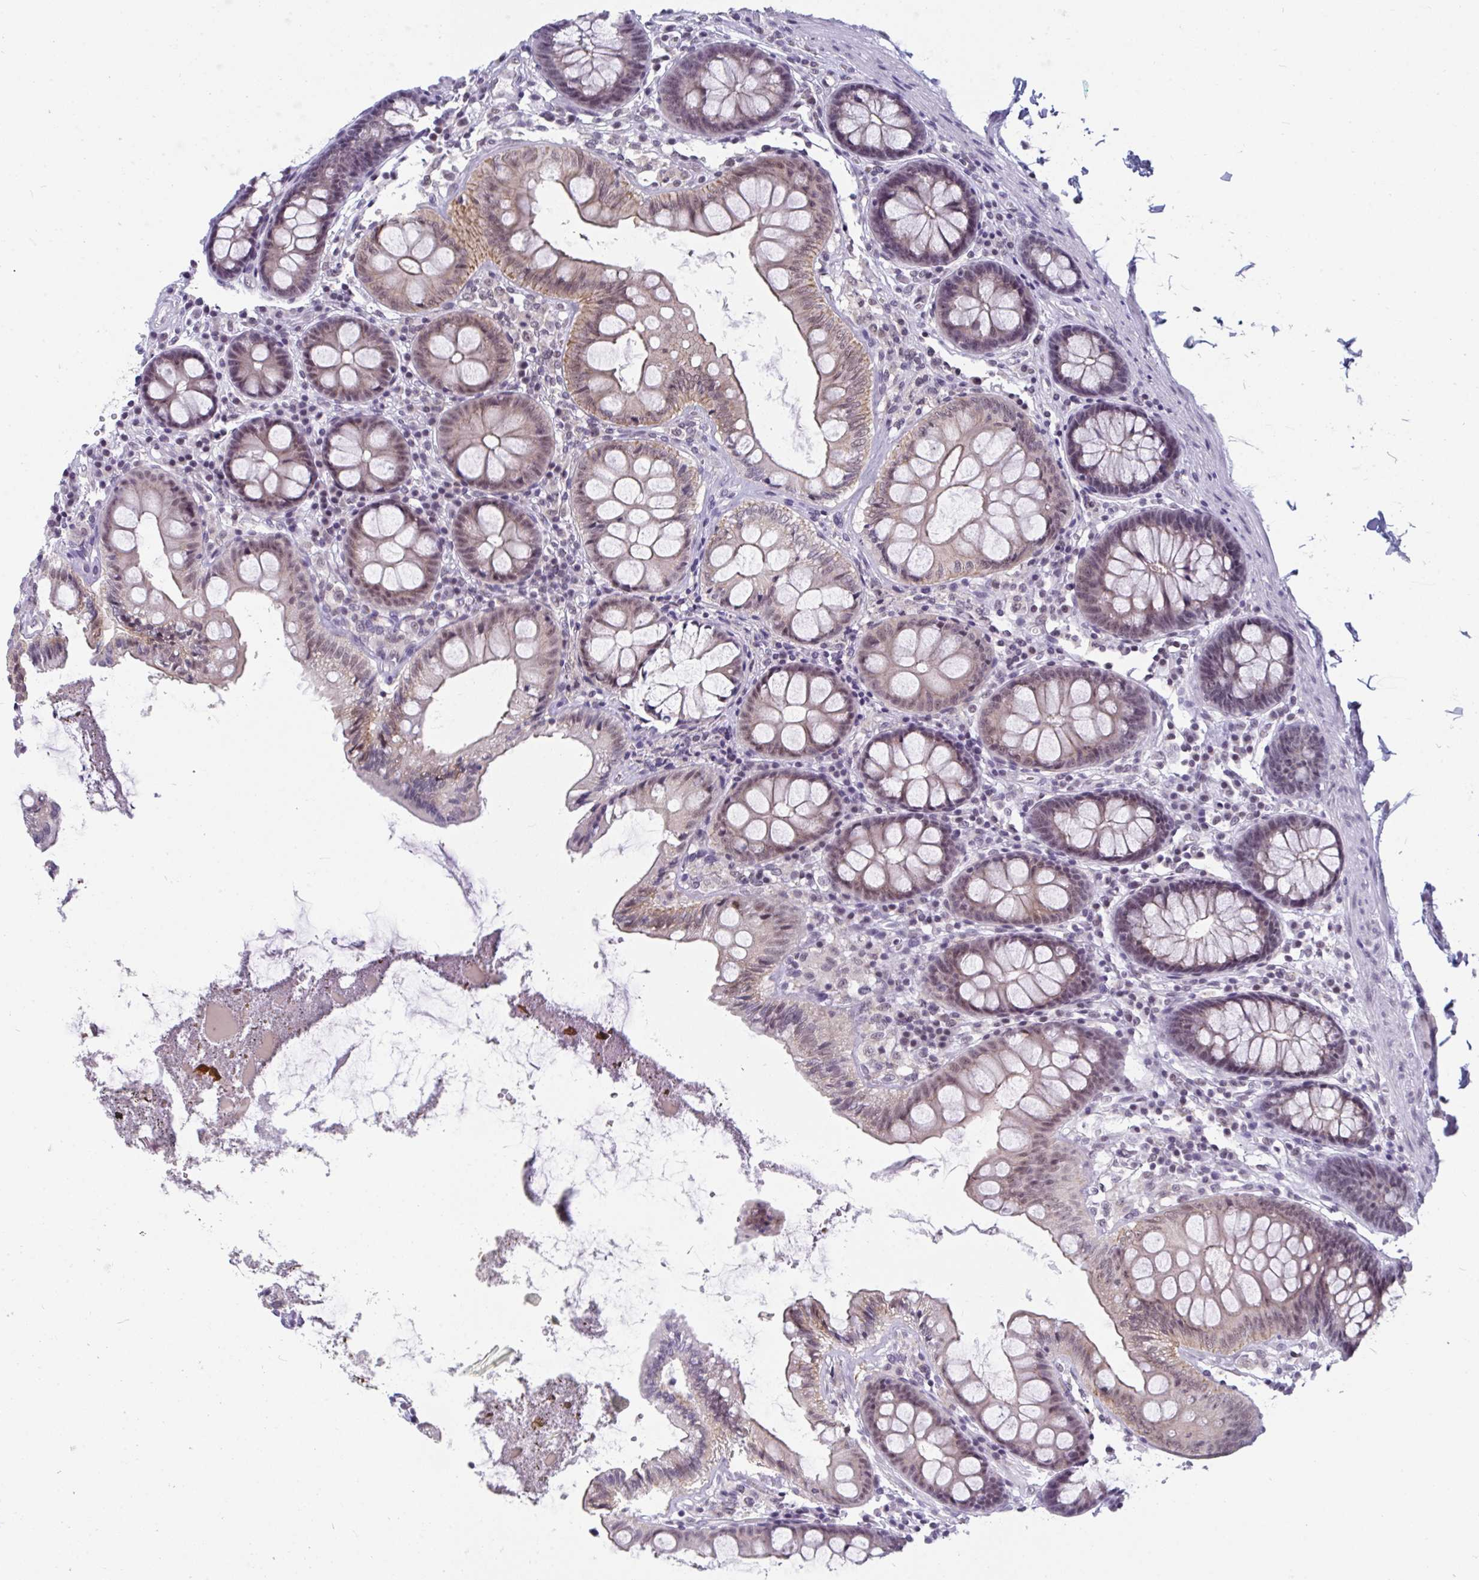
{"staining": {"intensity": "weak", "quantity": "<25%", "location": "nuclear"}, "tissue": "colon", "cell_type": "Endothelial cells", "image_type": "normal", "snomed": [{"axis": "morphology", "description": "Normal tissue, NOS"}, {"axis": "topography", "description": "Colon"}], "caption": "Immunohistochemistry (IHC) image of unremarkable colon: colon stained with DAB reveals no significant protein expression in endothelial cells.", "gene": "PRR14", "patient": {"sex": "male", "age": 84}}